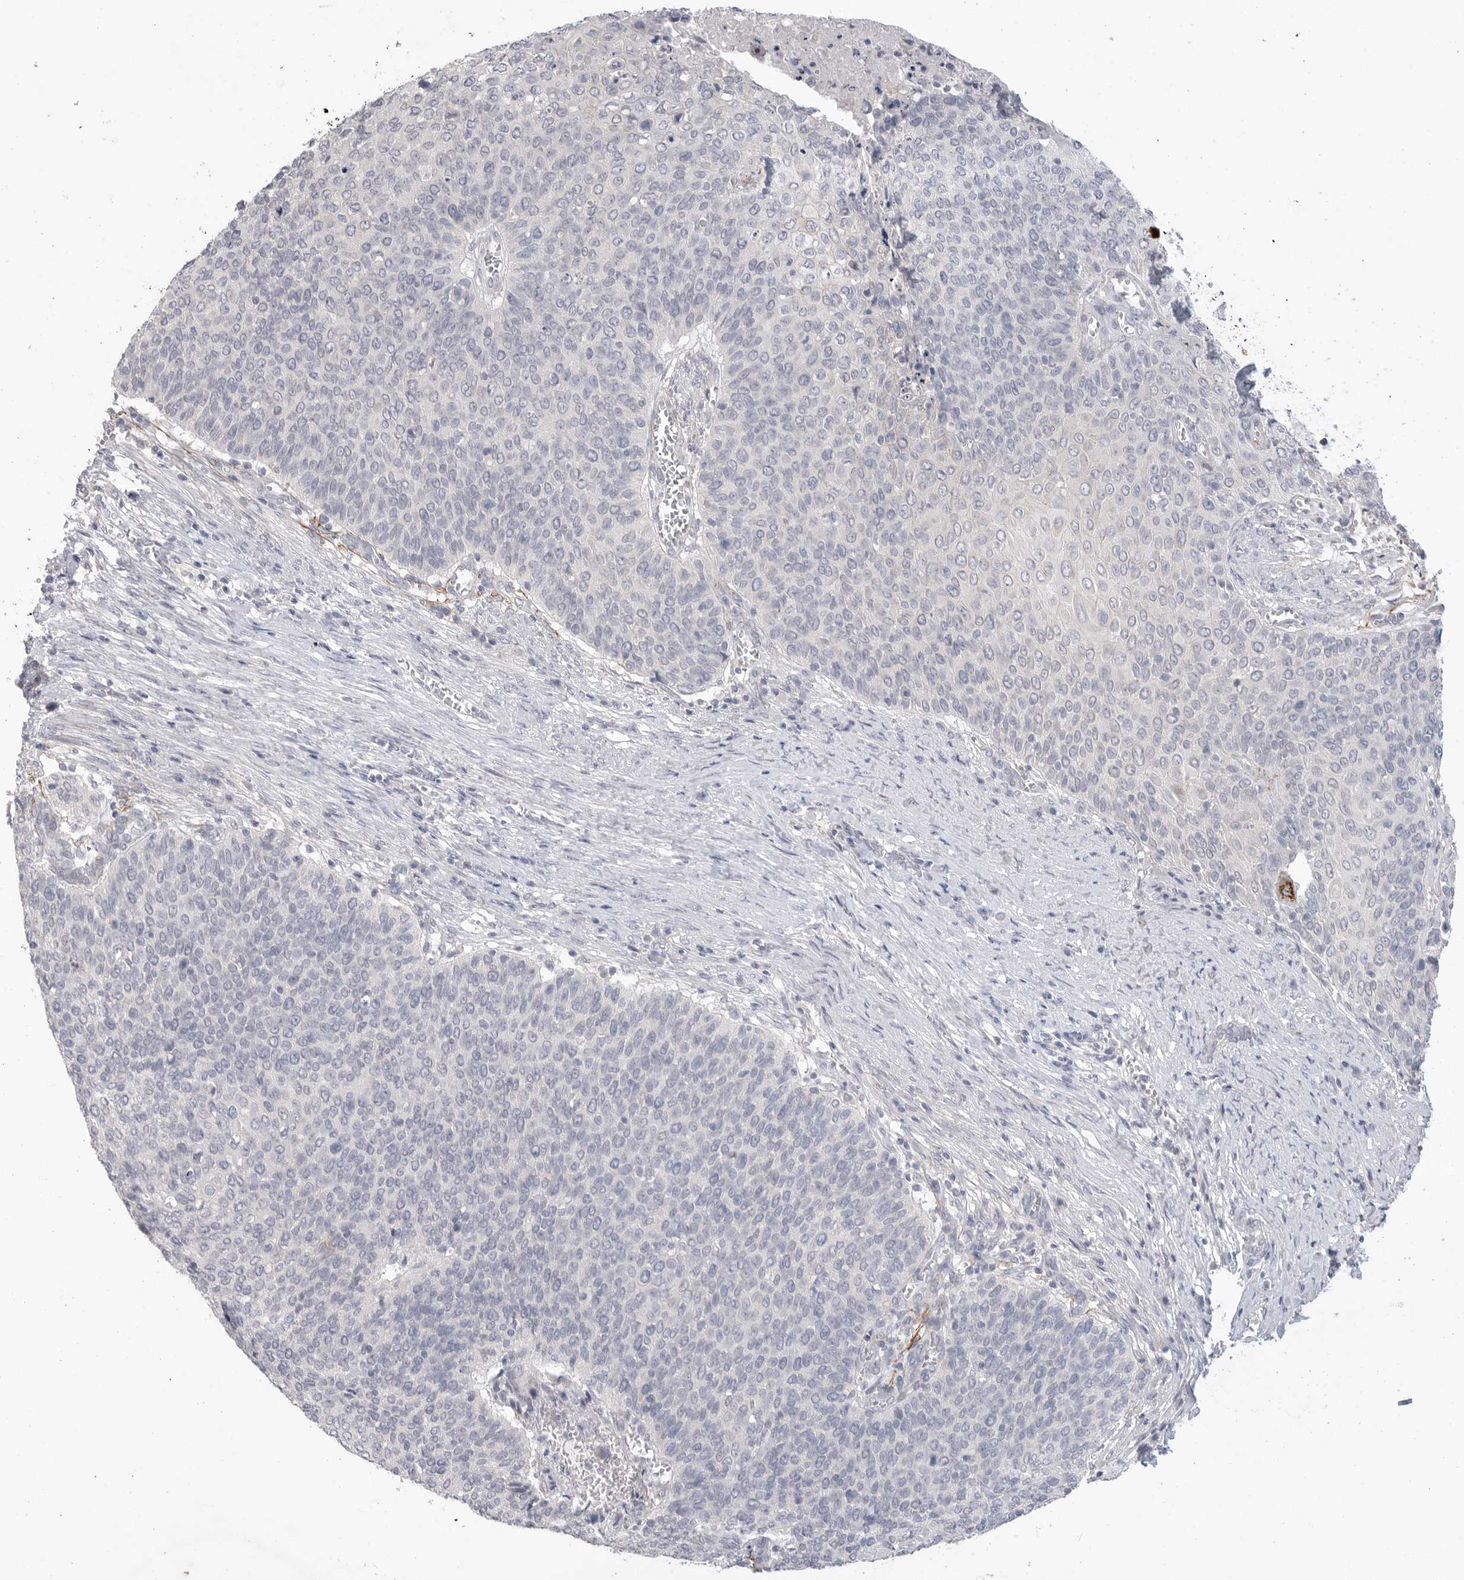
{"staining": {"intensity": "negative", "quantity": "none", "location": "none"}, "tissue": "cervical cancer", "cell_type": "Tumor cells", "image_type": "cancer", "snomed": [{"axis": "morphology", "description": "Squamous cell carcinoma, NOS"}, {"axis": "topography", "description": "Cervix"}], "caption": "An immunohistochemistry (IHC) photomicrograph of cervical cancer (squamous cell carcinoma) is shown. There is no staining in tumor cells of cervical cancer (squamous cell carcinoma). (DAB immunohistochemistry (IHC) visualized using brightfield microscopy, high magnification).", "gene": "FBN2", "patient": {"sex": "female", "age": 39}}